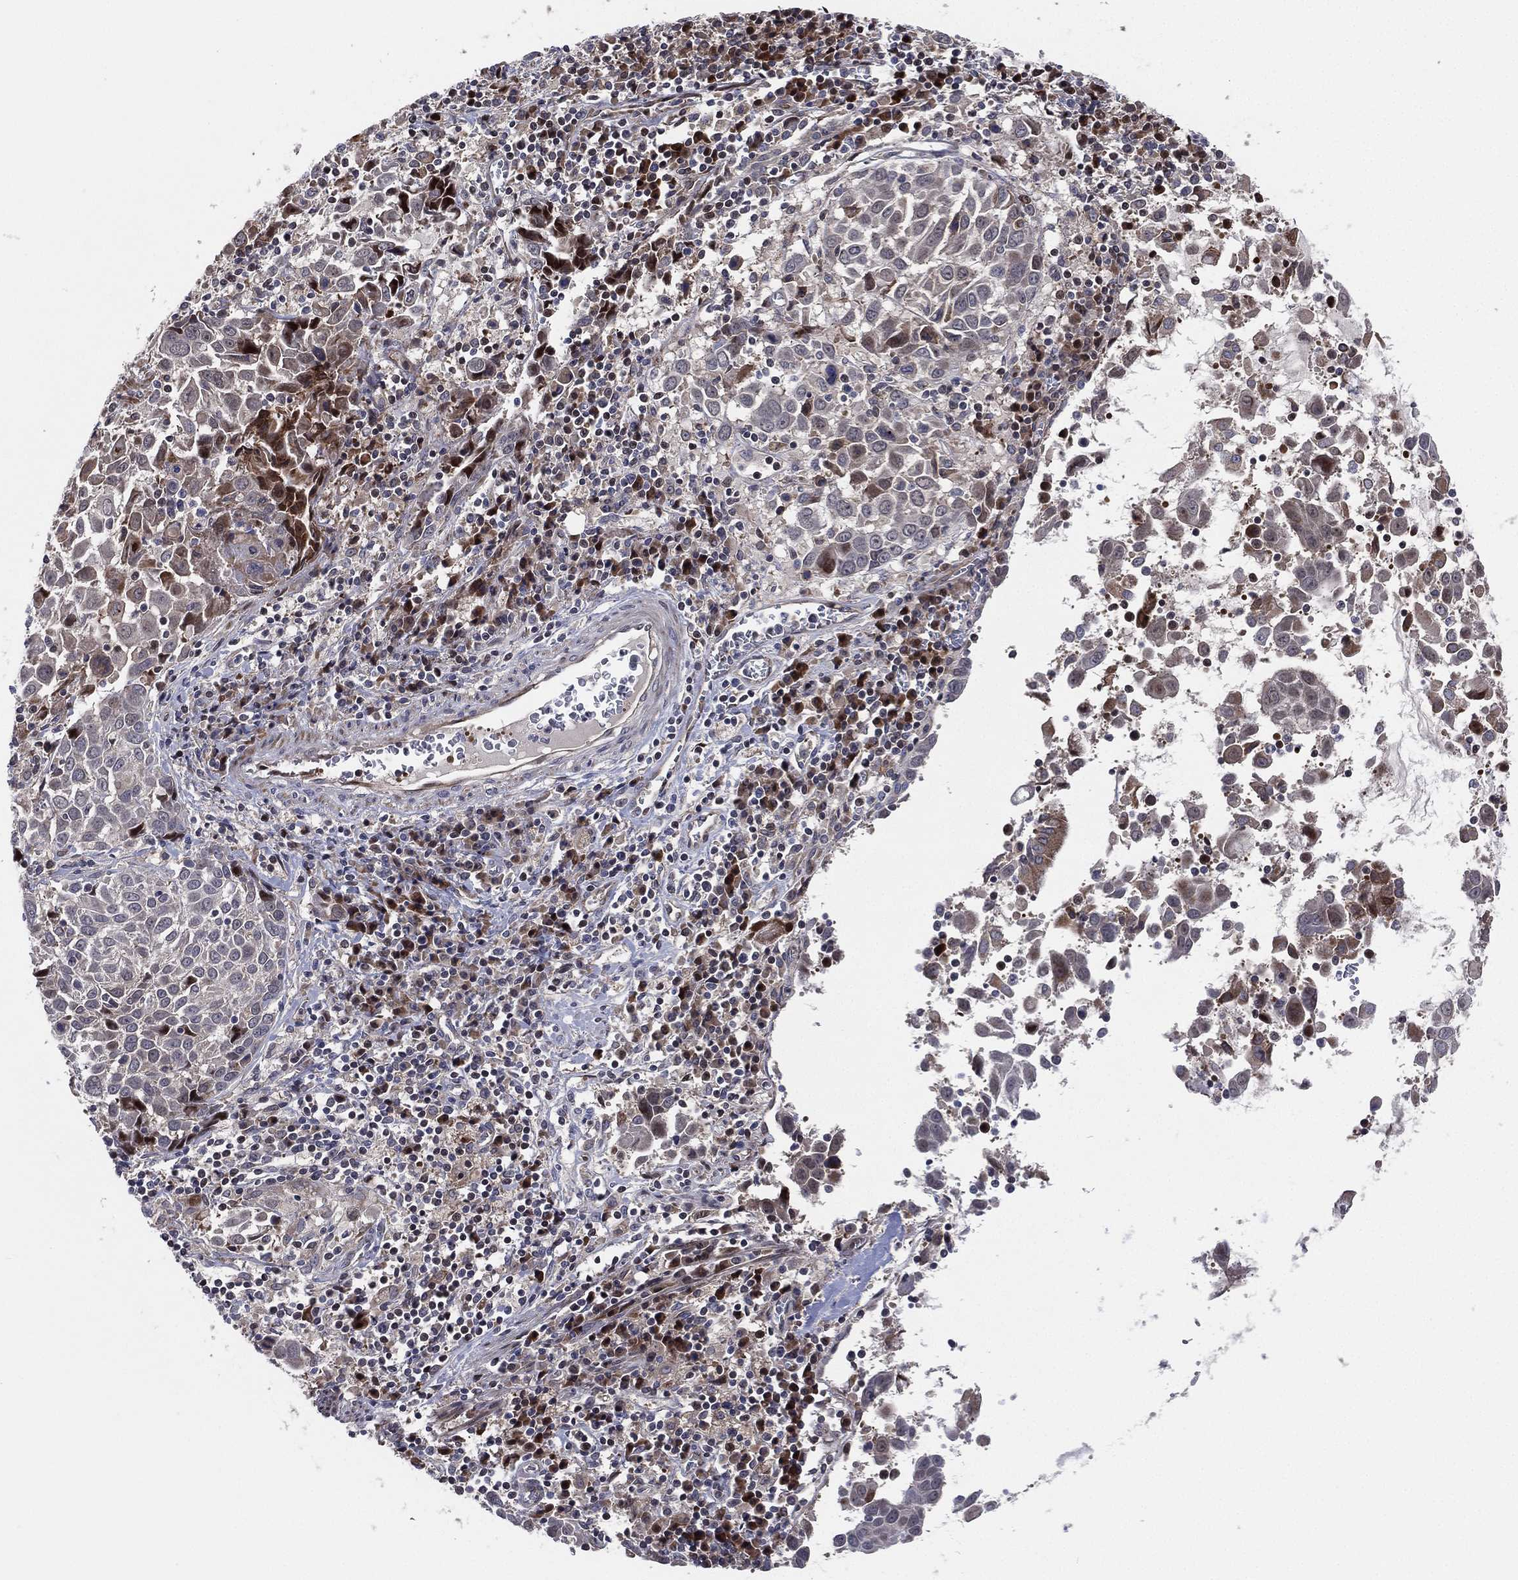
{"staining": {"intensity": "negative", "quantity": "none", "location": "none"}, "tissue": "lung cancer", "cell_type": "Tumor cells", "image_type": "cancer", "snomed": [{"axis": "morphology", "description": "Squamous cell carcinoma, NOS"}, {"axis": "topography", "description": "Lung"}], "caption": "Immunohistochemical staining of squamous cell carcinoma (lung) reveals no significant staining in tumor cells.", "gene": "UTP14A", "patient": {"sex": "male", "age": 57}}